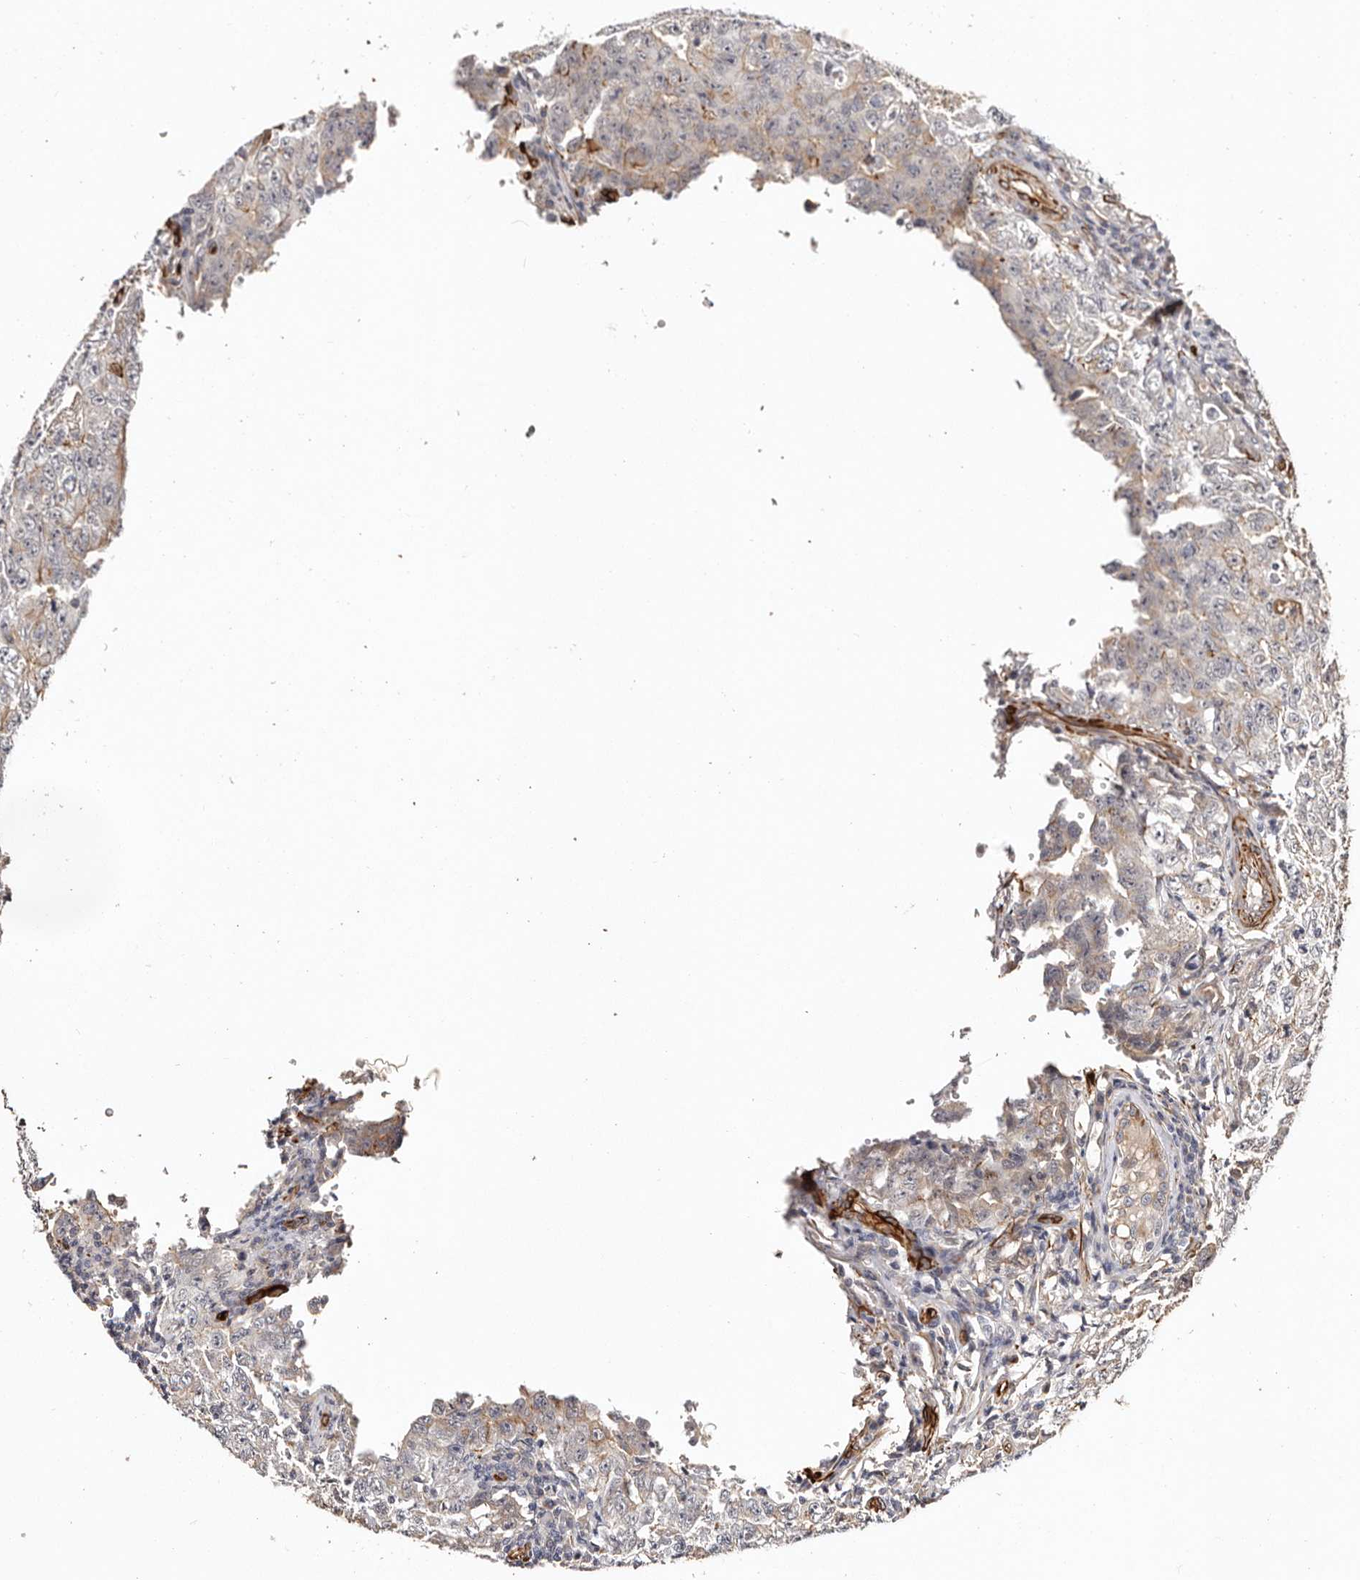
{"staining": {"intensity": "weak", "quantity": "<25%", "location": "cytoplasmic/membranous"}, "tissue": "testis cancer", "cell_type": "Tumor cells", "image_type": "cancer", "snomed": [{"axis": "morphology", "description": "Carcinoma, Embryonal, NOS"}, {"axis": "topography", "description": "Testis"}], "caption": "DAB immunohistochemical staining of human testis cancer (embryonal carcinoma) exhibits no significant expression in tumor cells.", "gene": "ZNF557", "patient": {"sex": "male", "age": 26}}